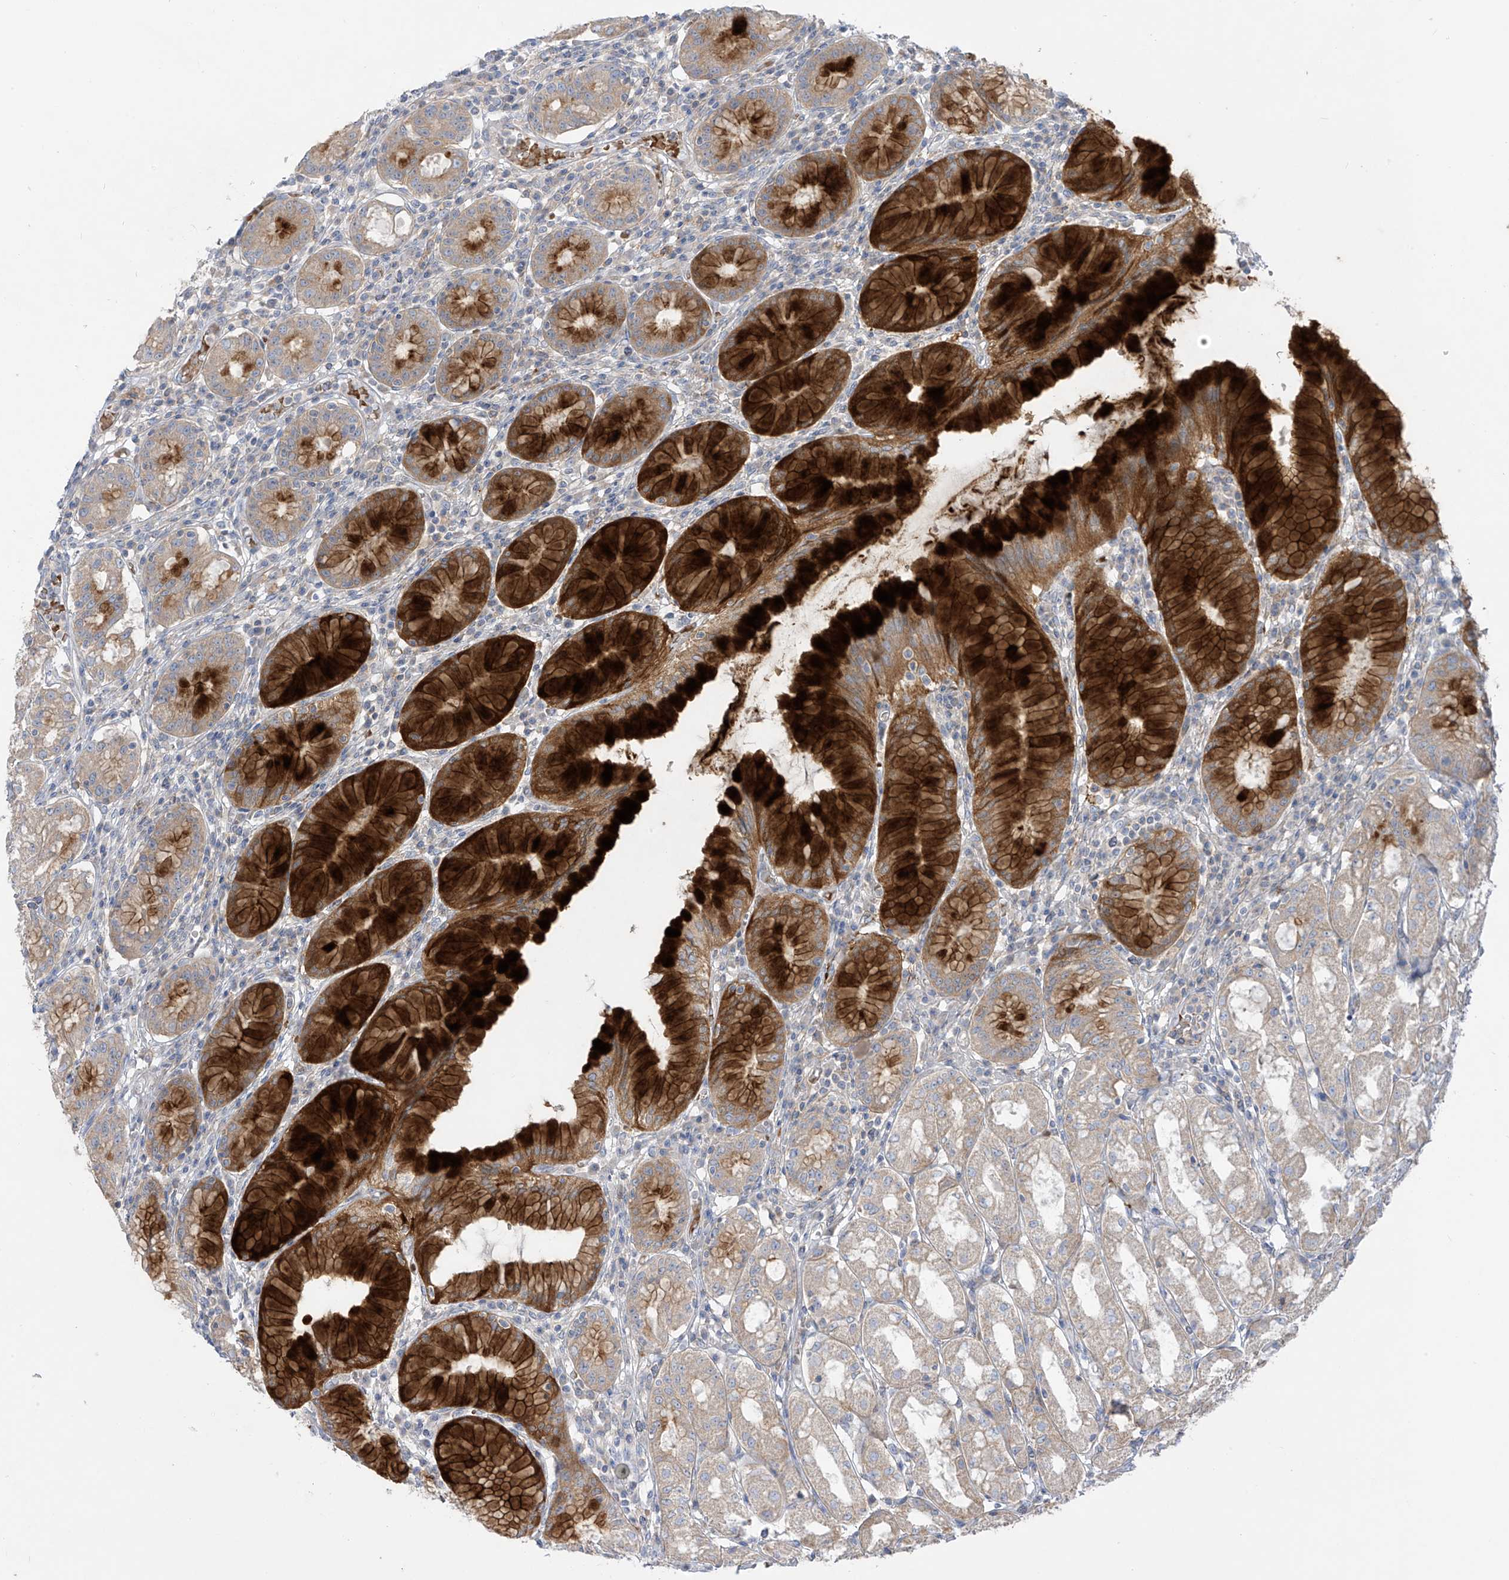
{"staining": {"intensity": "strong", "quantity": "25%-75%", "location": "cytoplasmic/membranous"}, "tissue": "stomach", "cell_type": "Glandular cells", "image_type": "normal", "snomed": [{"axis": "morphology", "description": "Normal tissue, NOS"}, {"axis": "topography", "description": "Stomach"}, {"axis": "topography", "description": "Stomach, lower"}], "caption": "An IHC micrograph of normal tissue is shown. Protein staining in brown highlights strong cytoplasmic/membranous positivity in stomach within glandular cells. The staining is performed using DAB (3,3'-diaminobenzidine) brown chromogen to label protein expression. The nuclei are counter-stained blue using hematoxylin.", "gene": "DGKQ", "patient": {"sex": "female", "age": 56}}